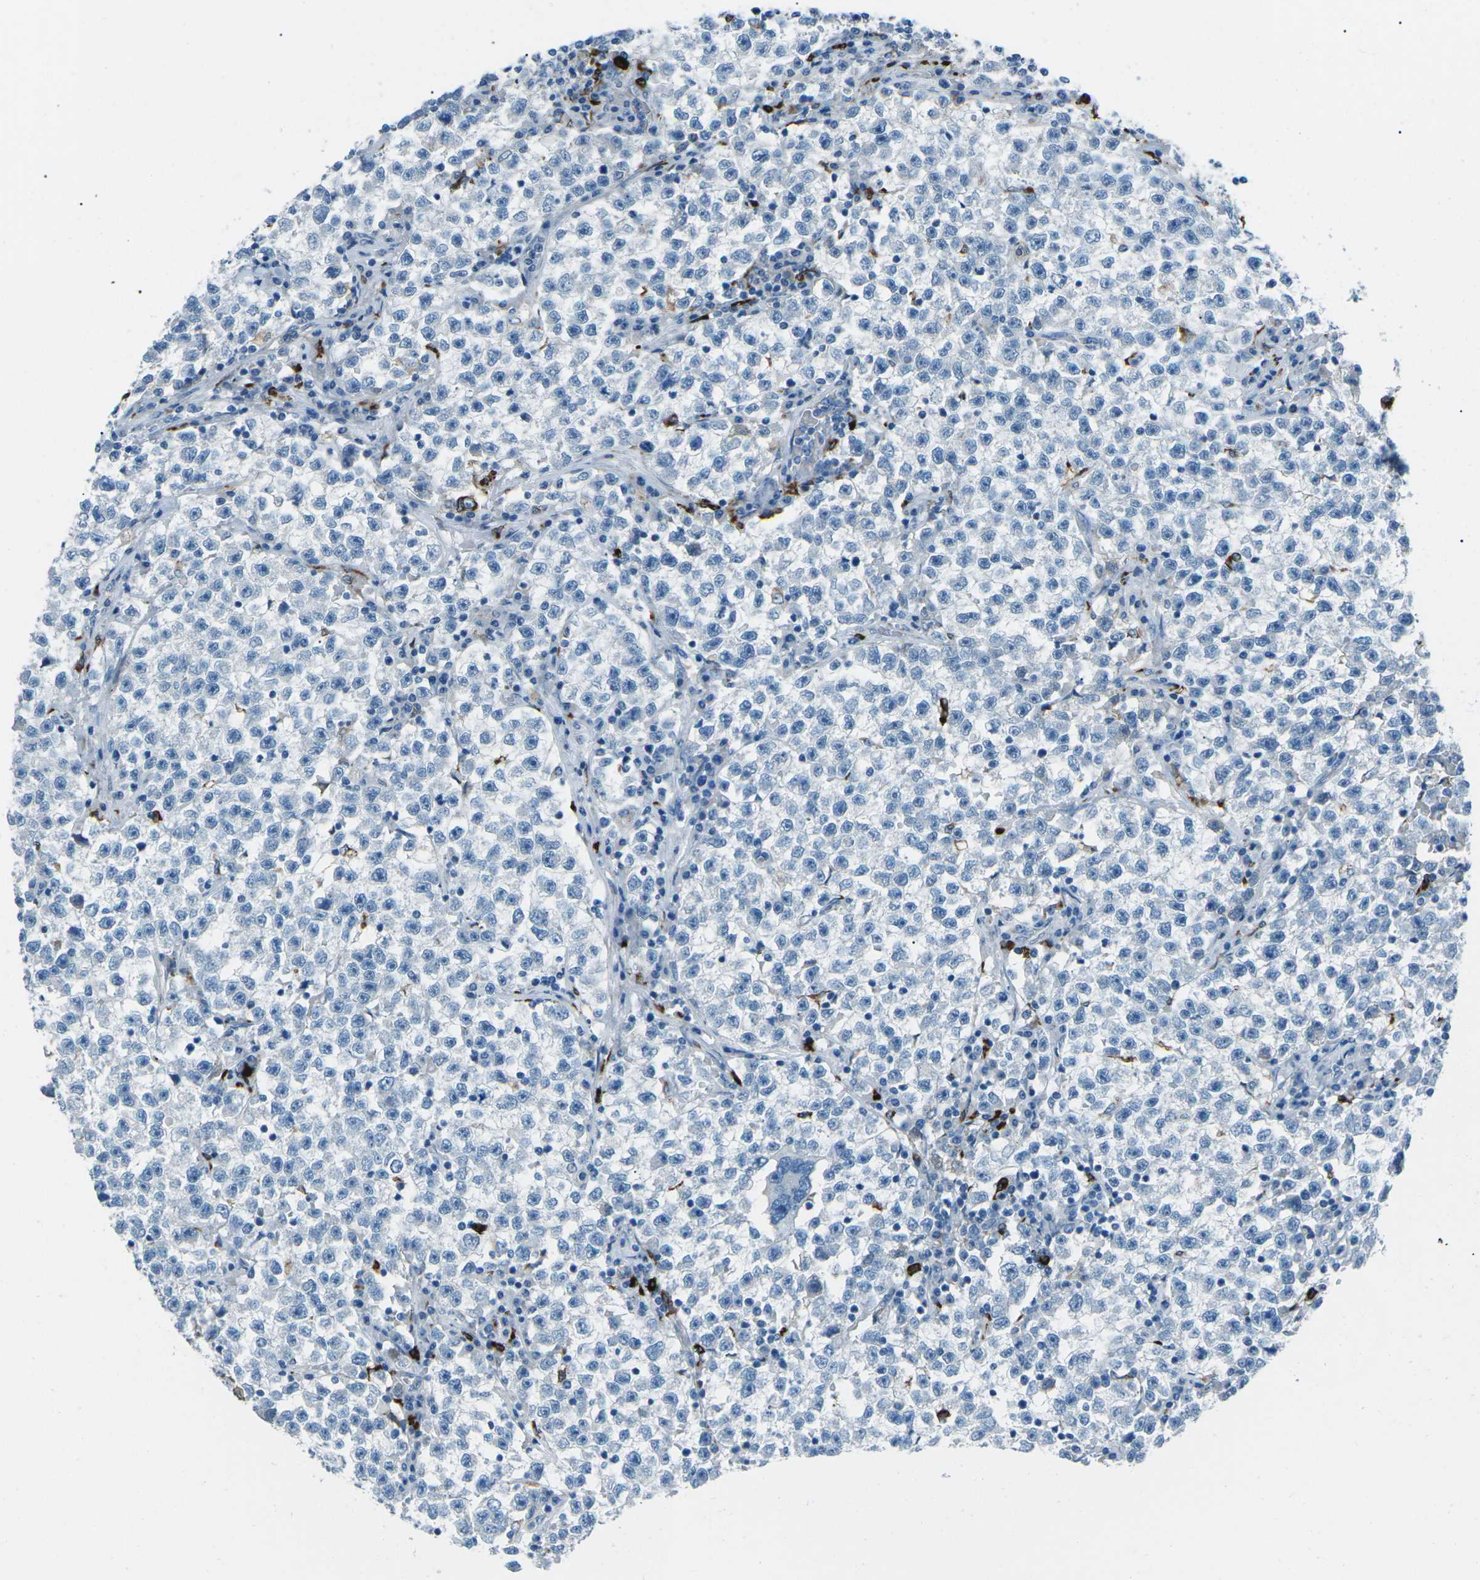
{"staining": {"intensity": "negative", "quantity": "none", "location": "none"}, "tissue": "testis cancer", "cell_type": "Tumor cells", "image_type": "cancer", "snomed": [{"axis": "morphology", "description": "Seminoma, NOS"}, {"axis": "topography", "description": "Testis"}], "caption": "Testis cancer (seminoma) stained for a protein using immunohistochemistry exhibits no staining tumor cells.", "gene": "FCN1", "patient": {"sex": "male", "age": 22}}